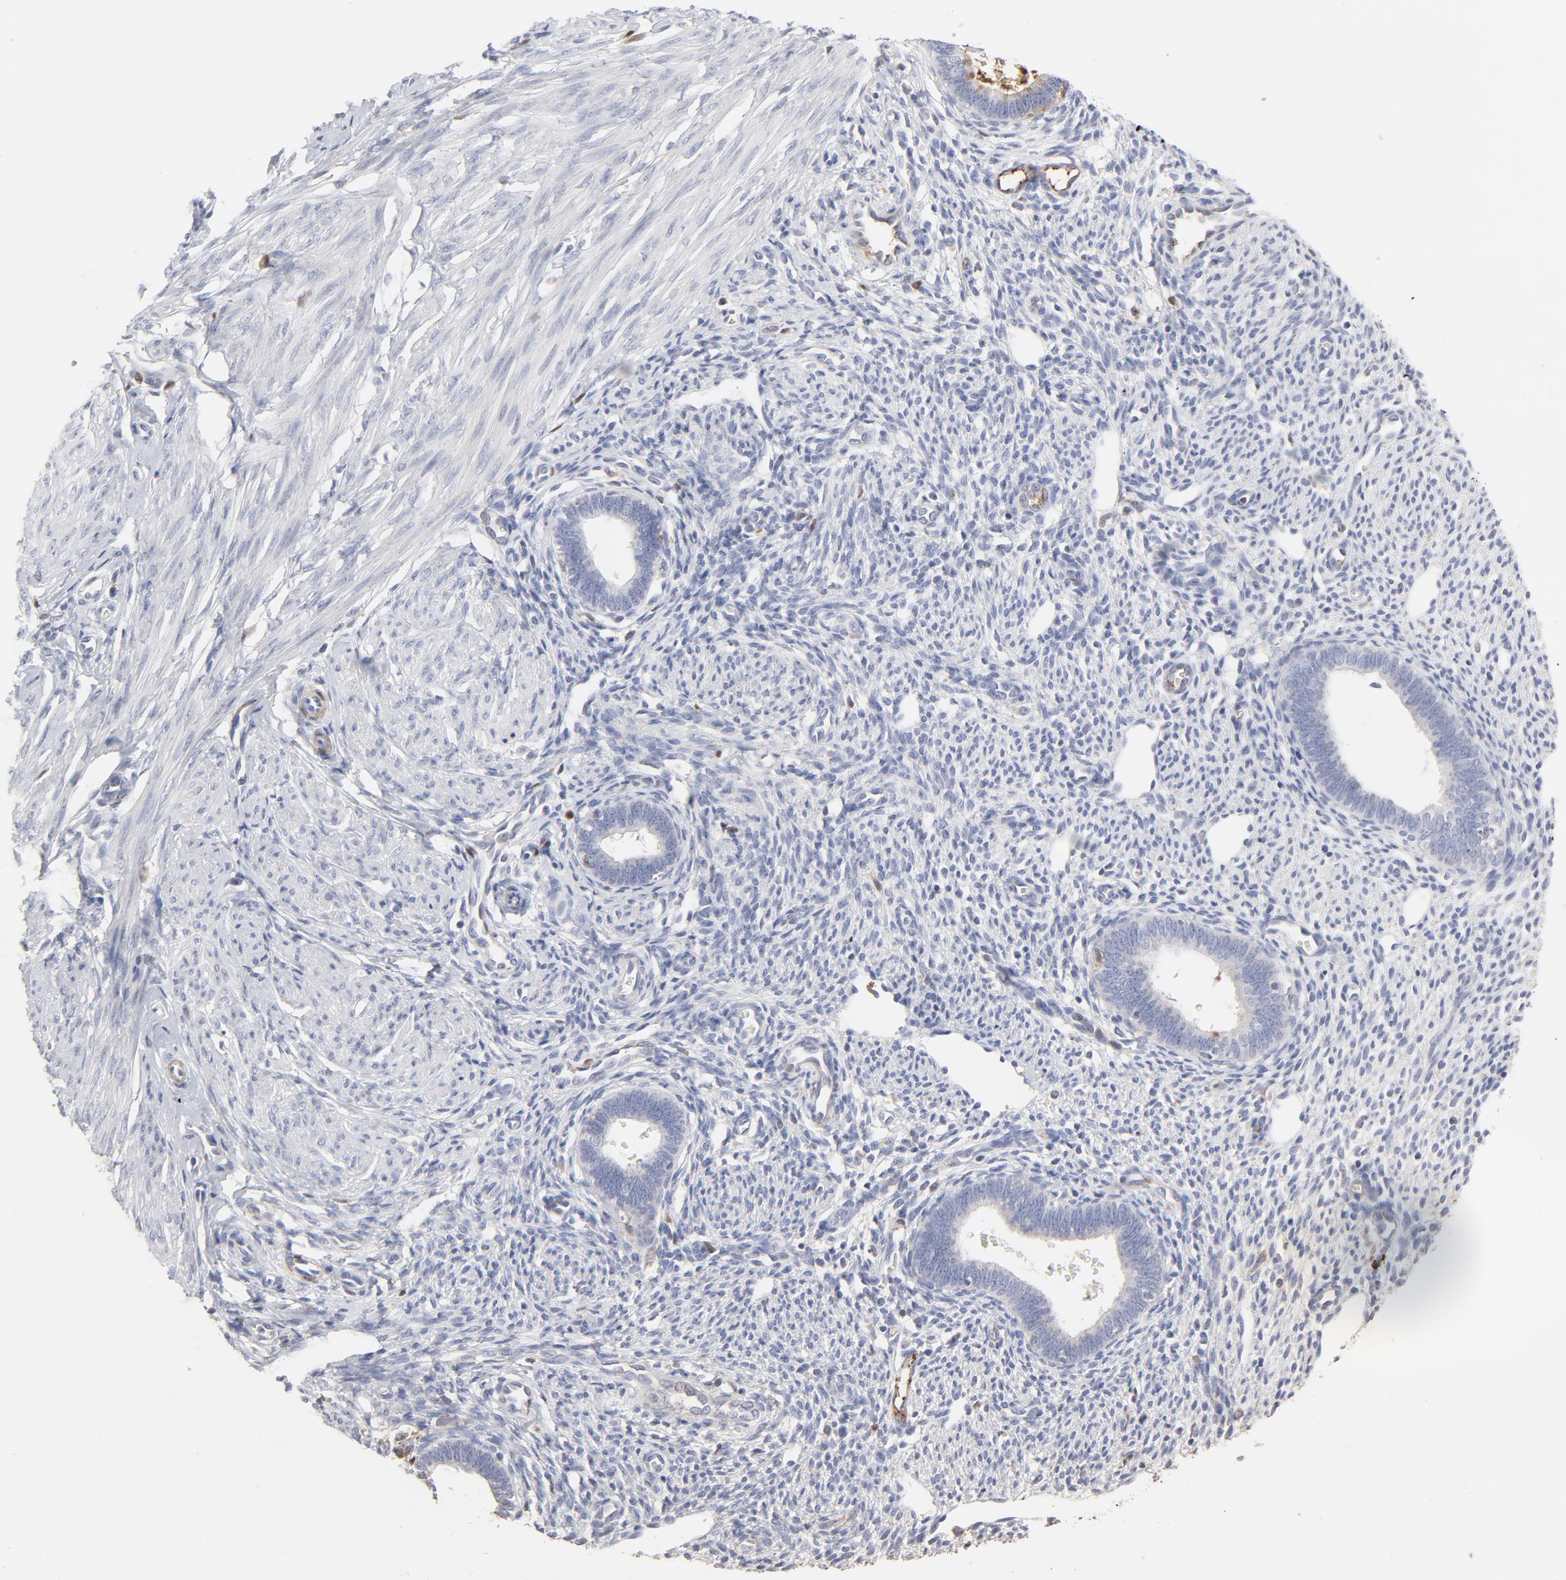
{"staining": {"intensity": "negative", "quantity": "none", "location": "none"}, "tissue": "endometrium", "cell_type": "Cells in endometrial stroma", "image_type": "normal", "snomed": [{"axis": "morphology", "description": "Normal tissue, NOS"}, {"axis": "topography", "description": "Endometrium"}], "caption": "There is no significant expression in cells in endometrial stroma of endometrium. The staining was performed using DAB (3,3'-diaminobenzidine) to visualize the protein expression in brown, while the nuclei were stained in blue with hematoxylin (Magnification: 20x).", "gene": "PLAT", "patient": {"sex": "female", "age": 27}}